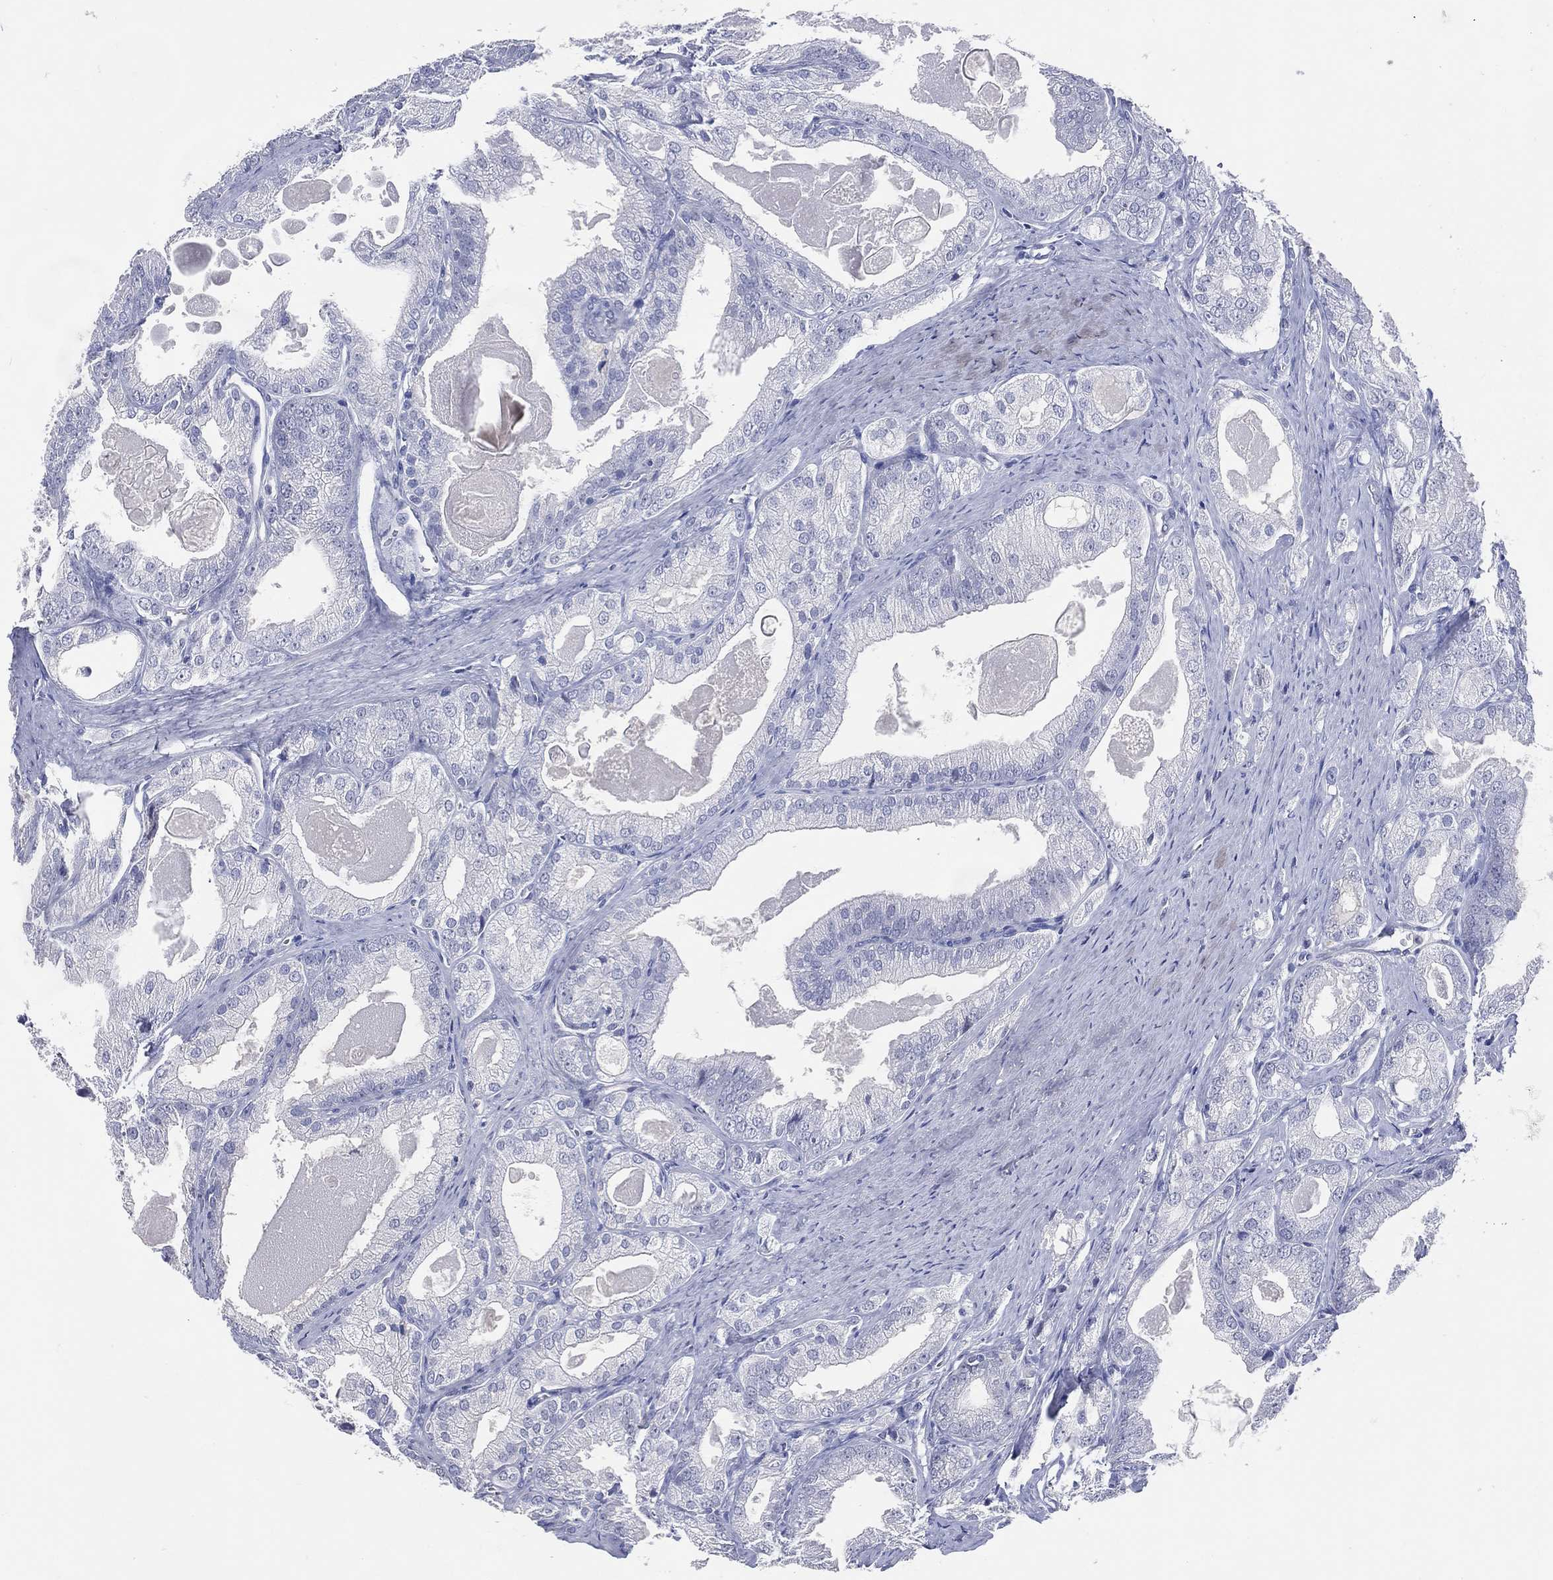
{"staining": {"intensity": "negative", "quantity": "none", "location": "none"}, "tissue": "prostate cancer", "cell_type": "Tumor cells", "image_type": "cancer", "snomed": [{"axis": "morphology", "description": "Adenocarcinoma, NOS"}, {"axis": "morphology", "description": "Adenocarcinoma, High grade"}, {"axis": "topography", "description": "Prostate"}], "caption": "An image of human high-grade adenocarcinoma (prostate) is negative for staining in tumor cells.", "gene": "DNAH6", "patient": {"sex": "male", "age": 70}}